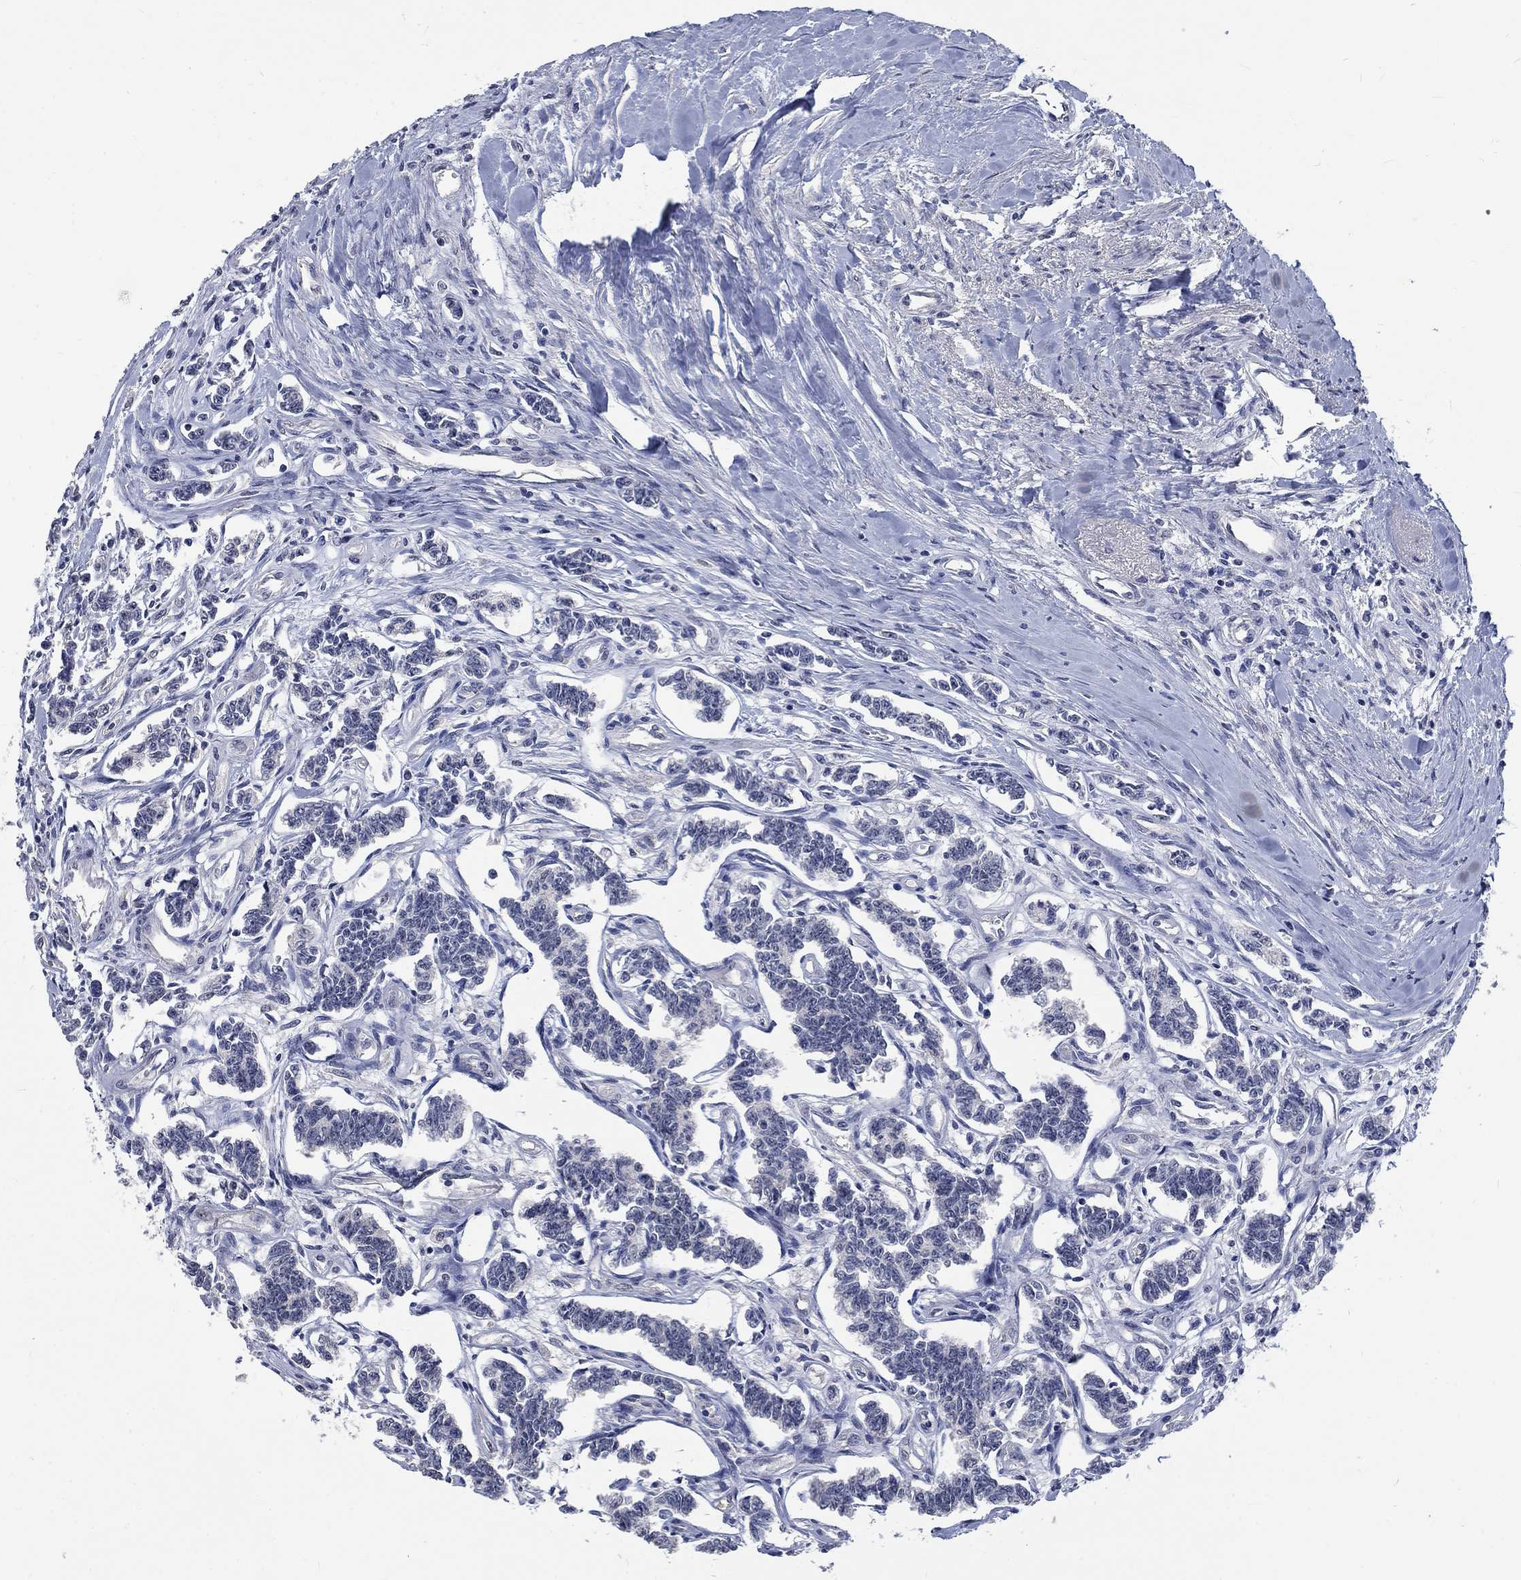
{"staining": {"intensity": "negative", "quantity": "none", "location": "none"}, "tissue": "carcinoid", "cell_type": "Tumor cells", "image_type": "cancer", "snomed": [{"axis": "morphology", "description": "Carcinoid, malignant, NOS"}, {"axis": "topography", "description": "Kidney"}], "caption": "High magnification brightfield microscopy of carcinoid stained with DAB (brown) and counterstained with hematoxylin (blue): tumor cells show no significant expression.", "gene": "ZBTB18", "patient": {"sex": "female", "age": 41}}